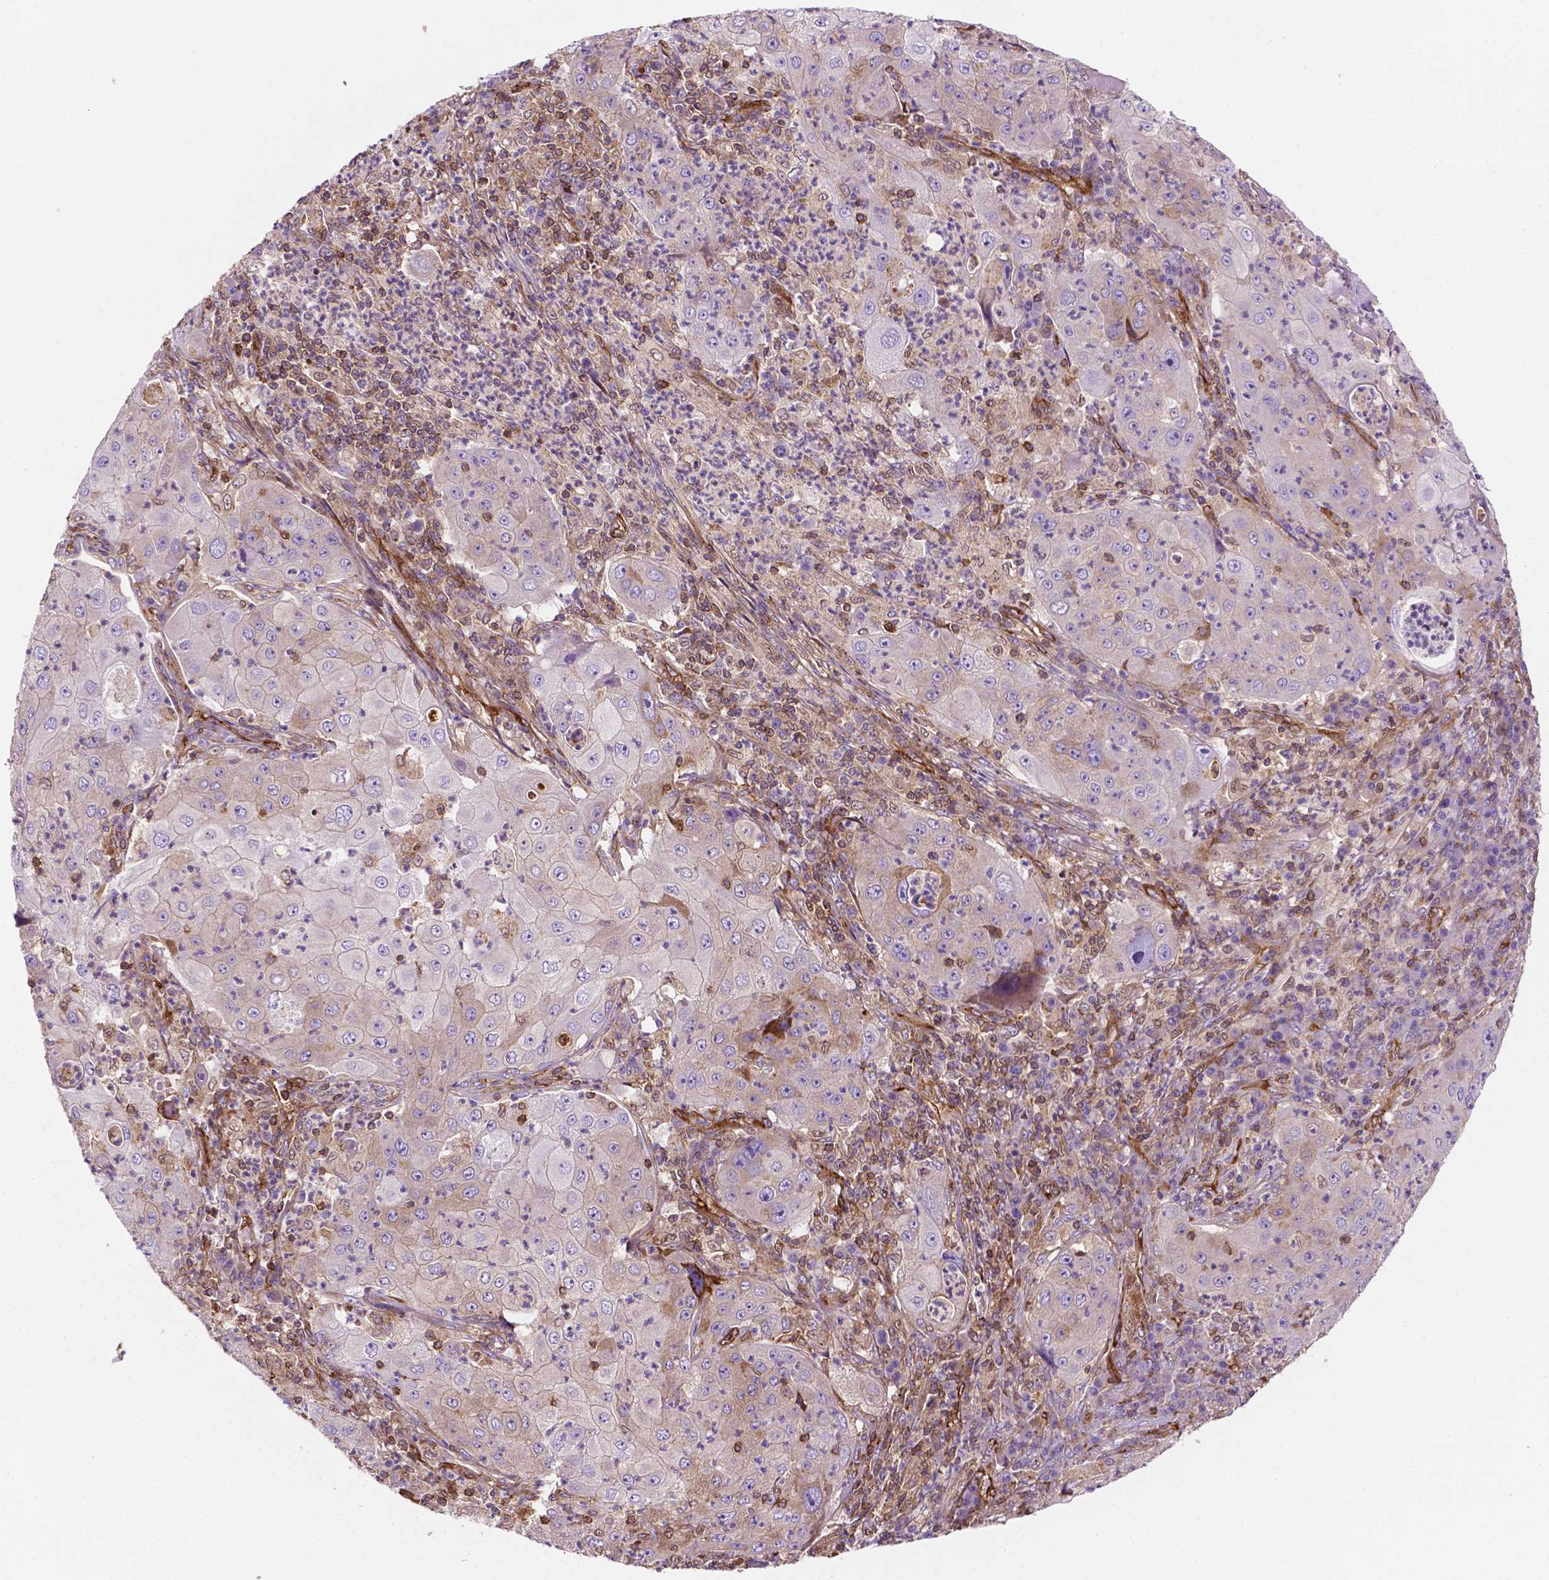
{"staining": {"intensity": "weak", "quantity": "<25%", "location": "cytoplasmic/membranous"}, "tissue": "lung cancer", "cell_type": "Tumor cells", "image_type": "cancer", "snomed": [{"axis": "morphology", "description": "Squamous cell carcinoma, NOS"}, {"axis": "topography", "description": "Lung"}], "caption": "Lung squamous cell carcinoma was stained to show a protein in brown. There is no significant positivity in tumor cells. (DAB immunohistochemistry, high magnification).", "gene": "DCN", "patient": {"sex": "female", "age": 59}}